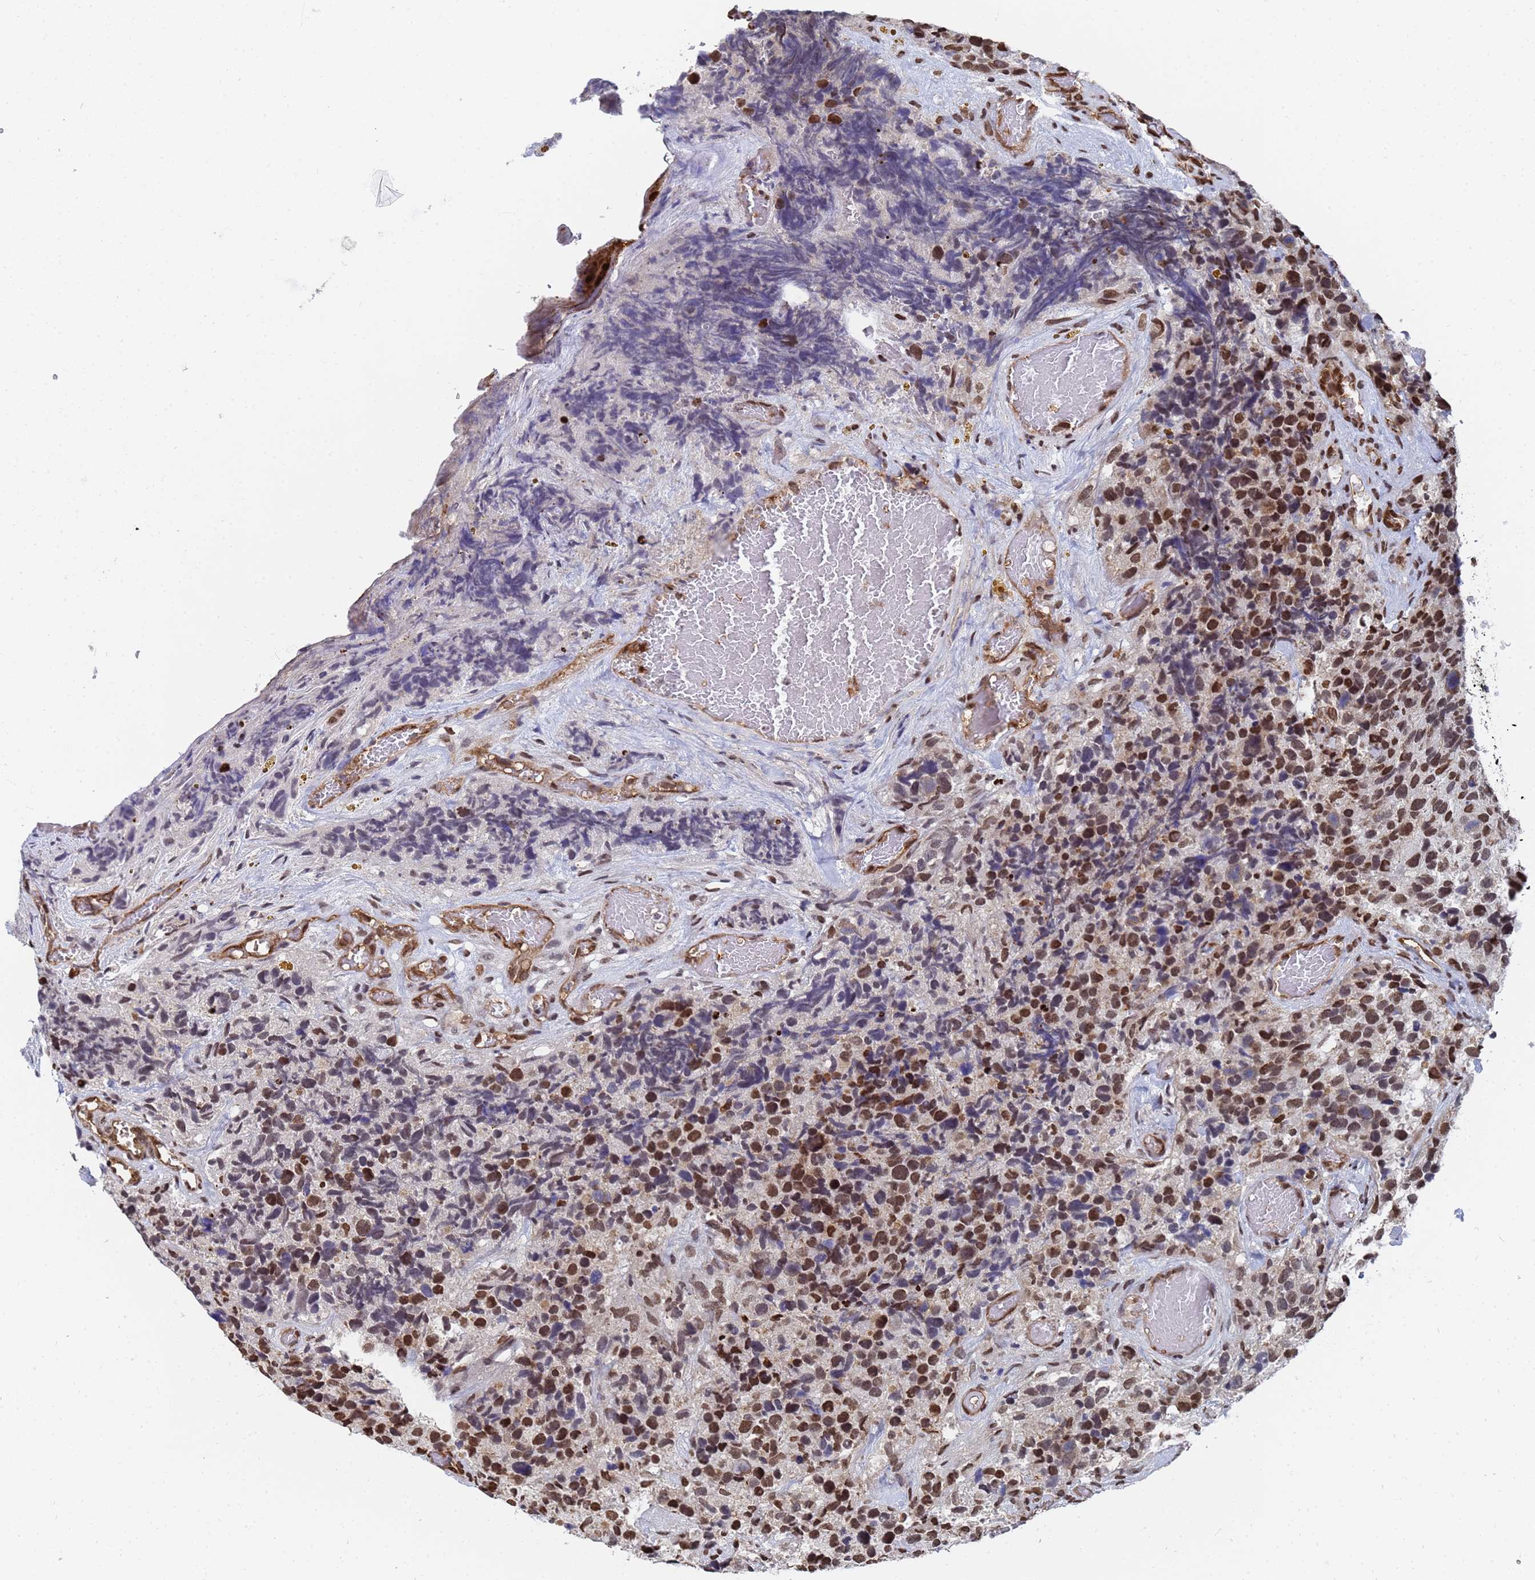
{"staining": {"intensity": "strong", "quantity": "25%-75%", "location": "nuclear"}, "tissue": "glioma", "cell_type": "Tumor cells", "image_type": "cancer", "snomed": [{"axis": "morphology", "description": "Glioma, malignant, High grade"}, {"axis": "topography", "description": "Brain"}], "caption": "Human malignant glioma (high-grade) stained with a brown dye shows strong nuclear positive expression in about 25%-75% of tumor cells.", "gene": "RAVER2", "patient": {"sex": "male", "age": 69}}